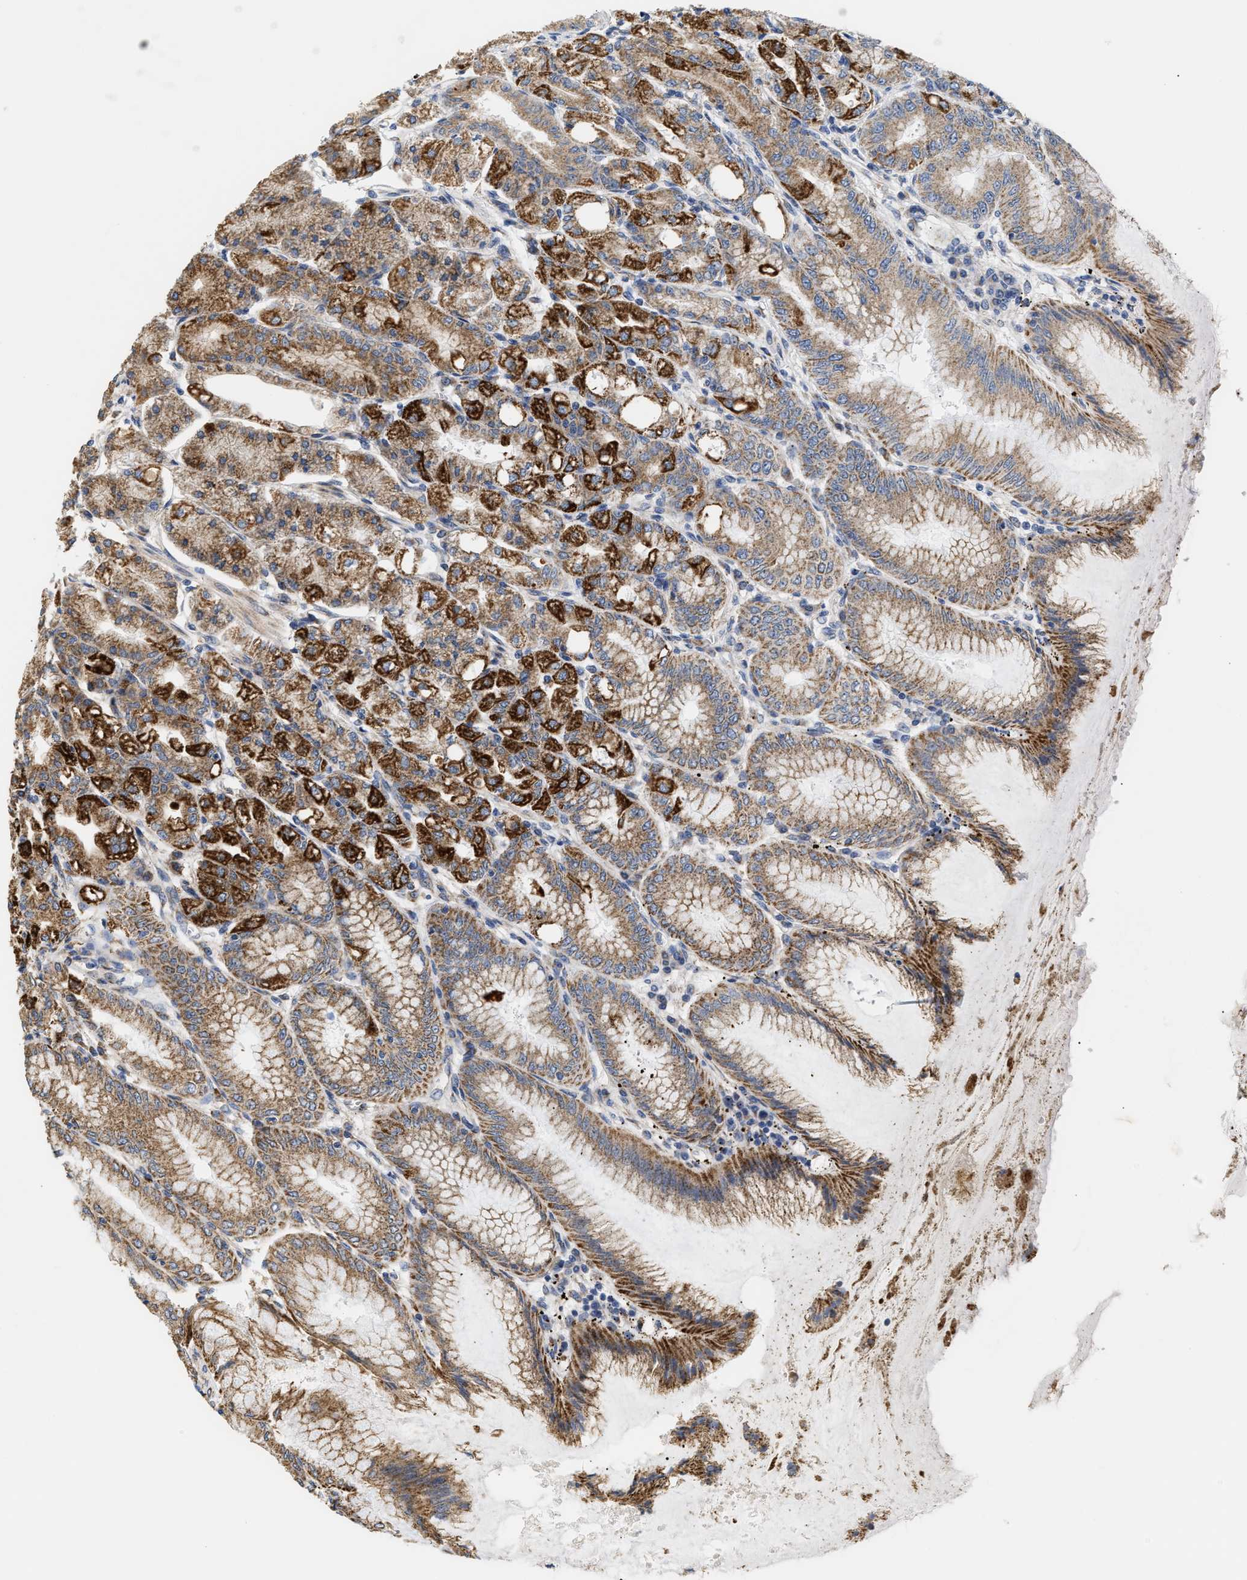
{"staining": {"intensity": "strong", "quantity": ">75%", "location": "cytoplasmic/membranous"}, "tissue": "stomach", "cell_type": "Glandular cells", "image_type": "normal", "snomed": [{"axis": "morphology", "description": "Normal tissue, NOS"}, {"axis": "topography", "description": "Stomach, lower"}], "caption": "A high-resolution micrograph shows IHC staining of unremarkable stomach, which reveals strong cytoplasmic/membranous positivity in approximately >75% of glandular cells. (brown staining indicates protein expression, while blue staining denotes nuclei).", "gene": "TMEM168", "patient": {"sex": "male", "age": 71}}